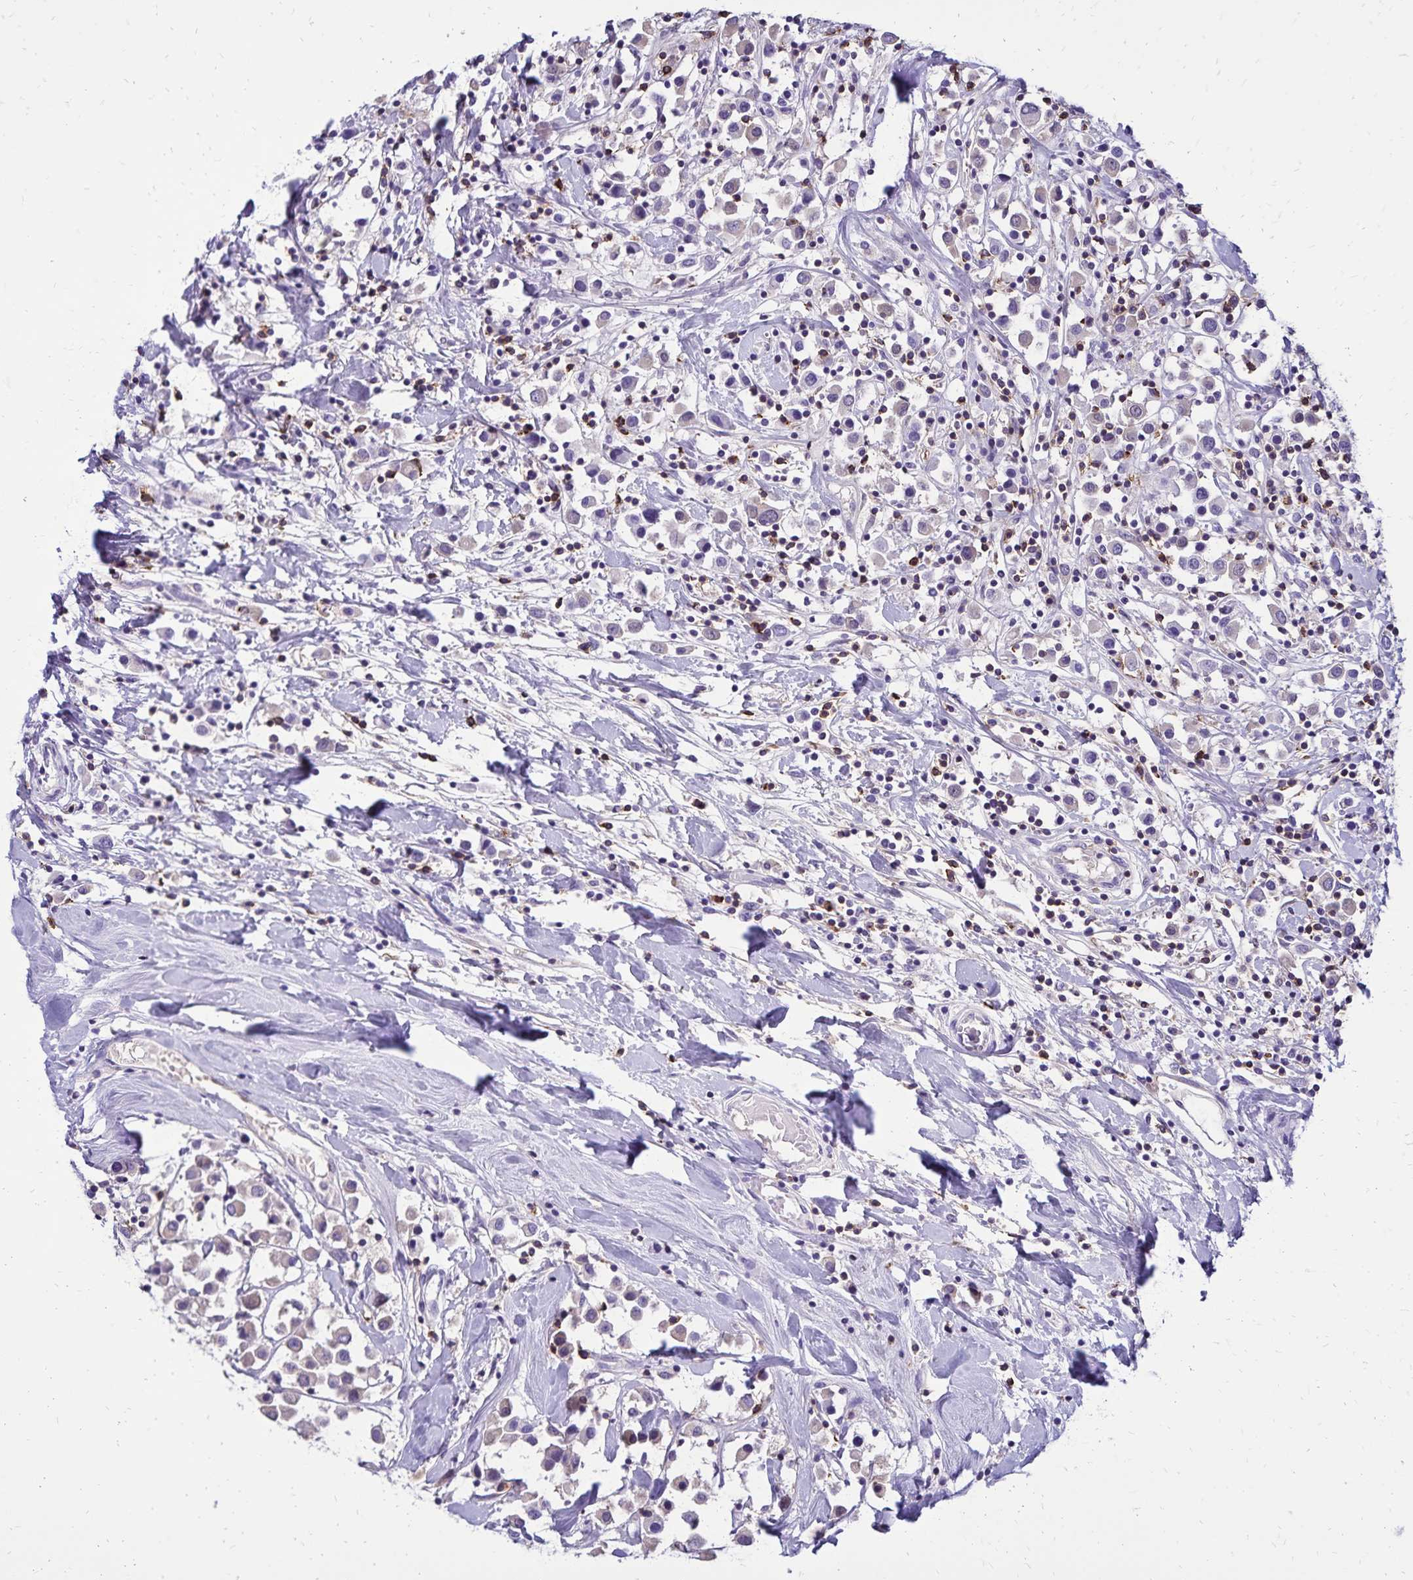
{"staining": {"intensity": "weak", "quantity": "25%-75%", "location": "cytoplasmic/membranous"}, "tissue": "breast cancer", "cell_type": "Tumor cells", "image_type": "cancer", "snomed": [{"axis": "morphology", "description": "Duct carcinoma"}, {"axis": "topography", "description": "Breast"}], "caption": "Breast infiltrating ductal carcinoma was stained to show a protein in brown. There is low levels of weak cytoplasmic/membranous positivity in about 25%-75% of tumor cells.", "gene": "CD27", "patient": {"sex": "female", "age": 61}}